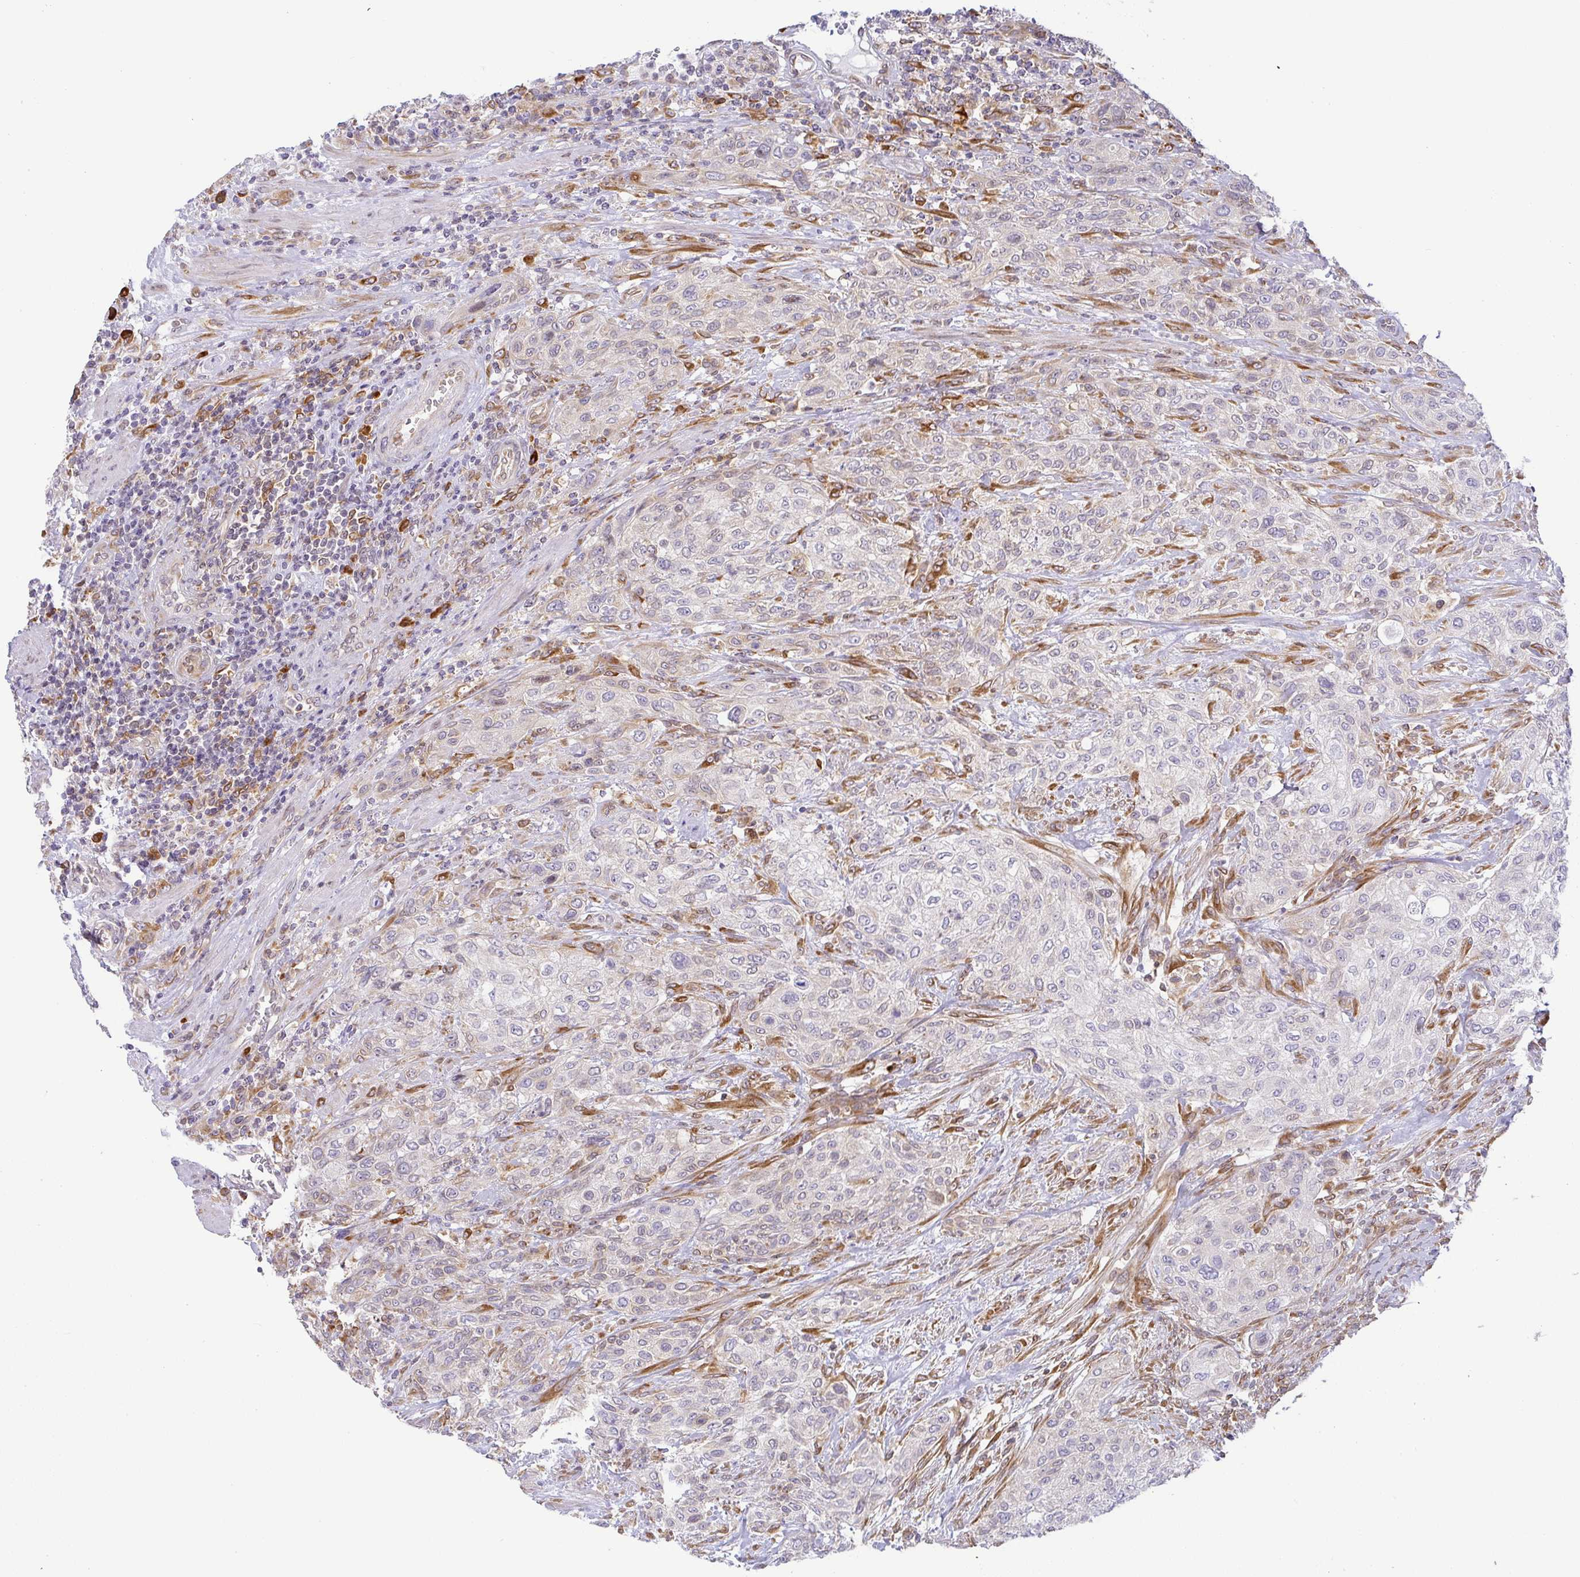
{"staining": {"intensity": "negative", "quantity": "none", "location": "none"}, "tissue": "urothelial cancer", "cell_type": "Tumor cells", "image_type": "cancer", "snomed": [{"axis": "morphology", "description": "Normal tissue, NOS"}, {"axis": "morphology", "description": "Urothelial carcinoma, NOS"}, {"axis": "topography", "description": "Urinary bladder"}, {"axis": "topography", "description": "Peripheral nerve tissue"}], "caption": "Image shows no protein staining in tumor cells of urothelial cancer tissue. (DAB immunohistochemistry visualized using brightfield microscopy, high magnification).", "gene": "DERL2", "patient": {"sex": "male", "age": 35}}